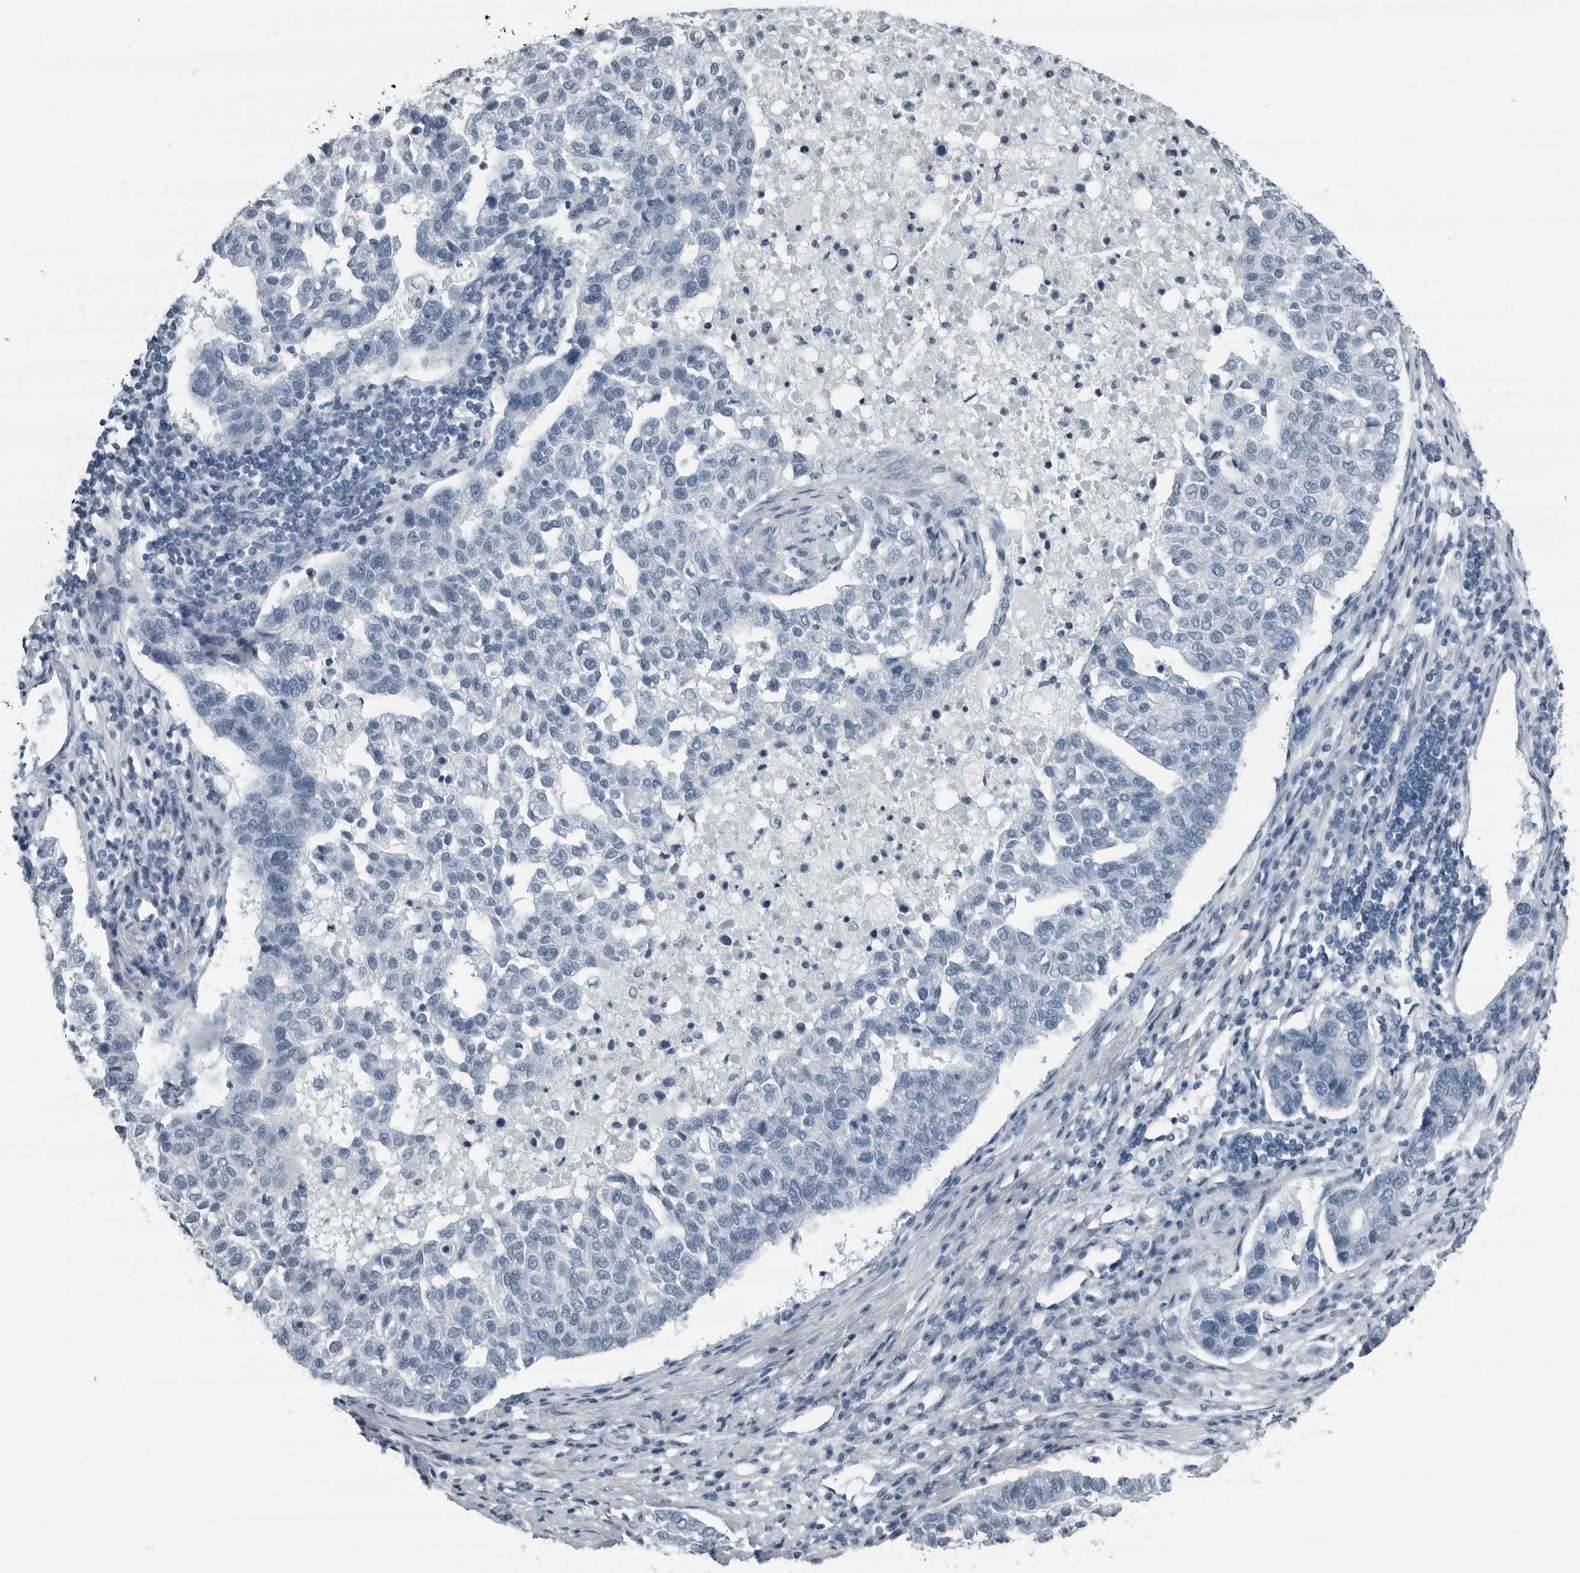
{"staining": {"intensity": "negative", "quantity": "none", "location": "none"}, "tissue": "pancreatic cancer", "cell_type": "Tumor cells", "image_type": "cancer", "snomed": [{"axis": "morphology", "description": "Adenocarcinoma, NOS"}, {"axis": "topography", "description": "Pancreas"}], "caption": "Tumor cells show no significant protein positivity in pancreatic cancer (adenocarcinoma). The staining is performed using DAB brown chromogen with nuclei counter-stained in using hematoxylin.", "gene": "PRSS1", "patient": {"sex": "female", "age": 61}}